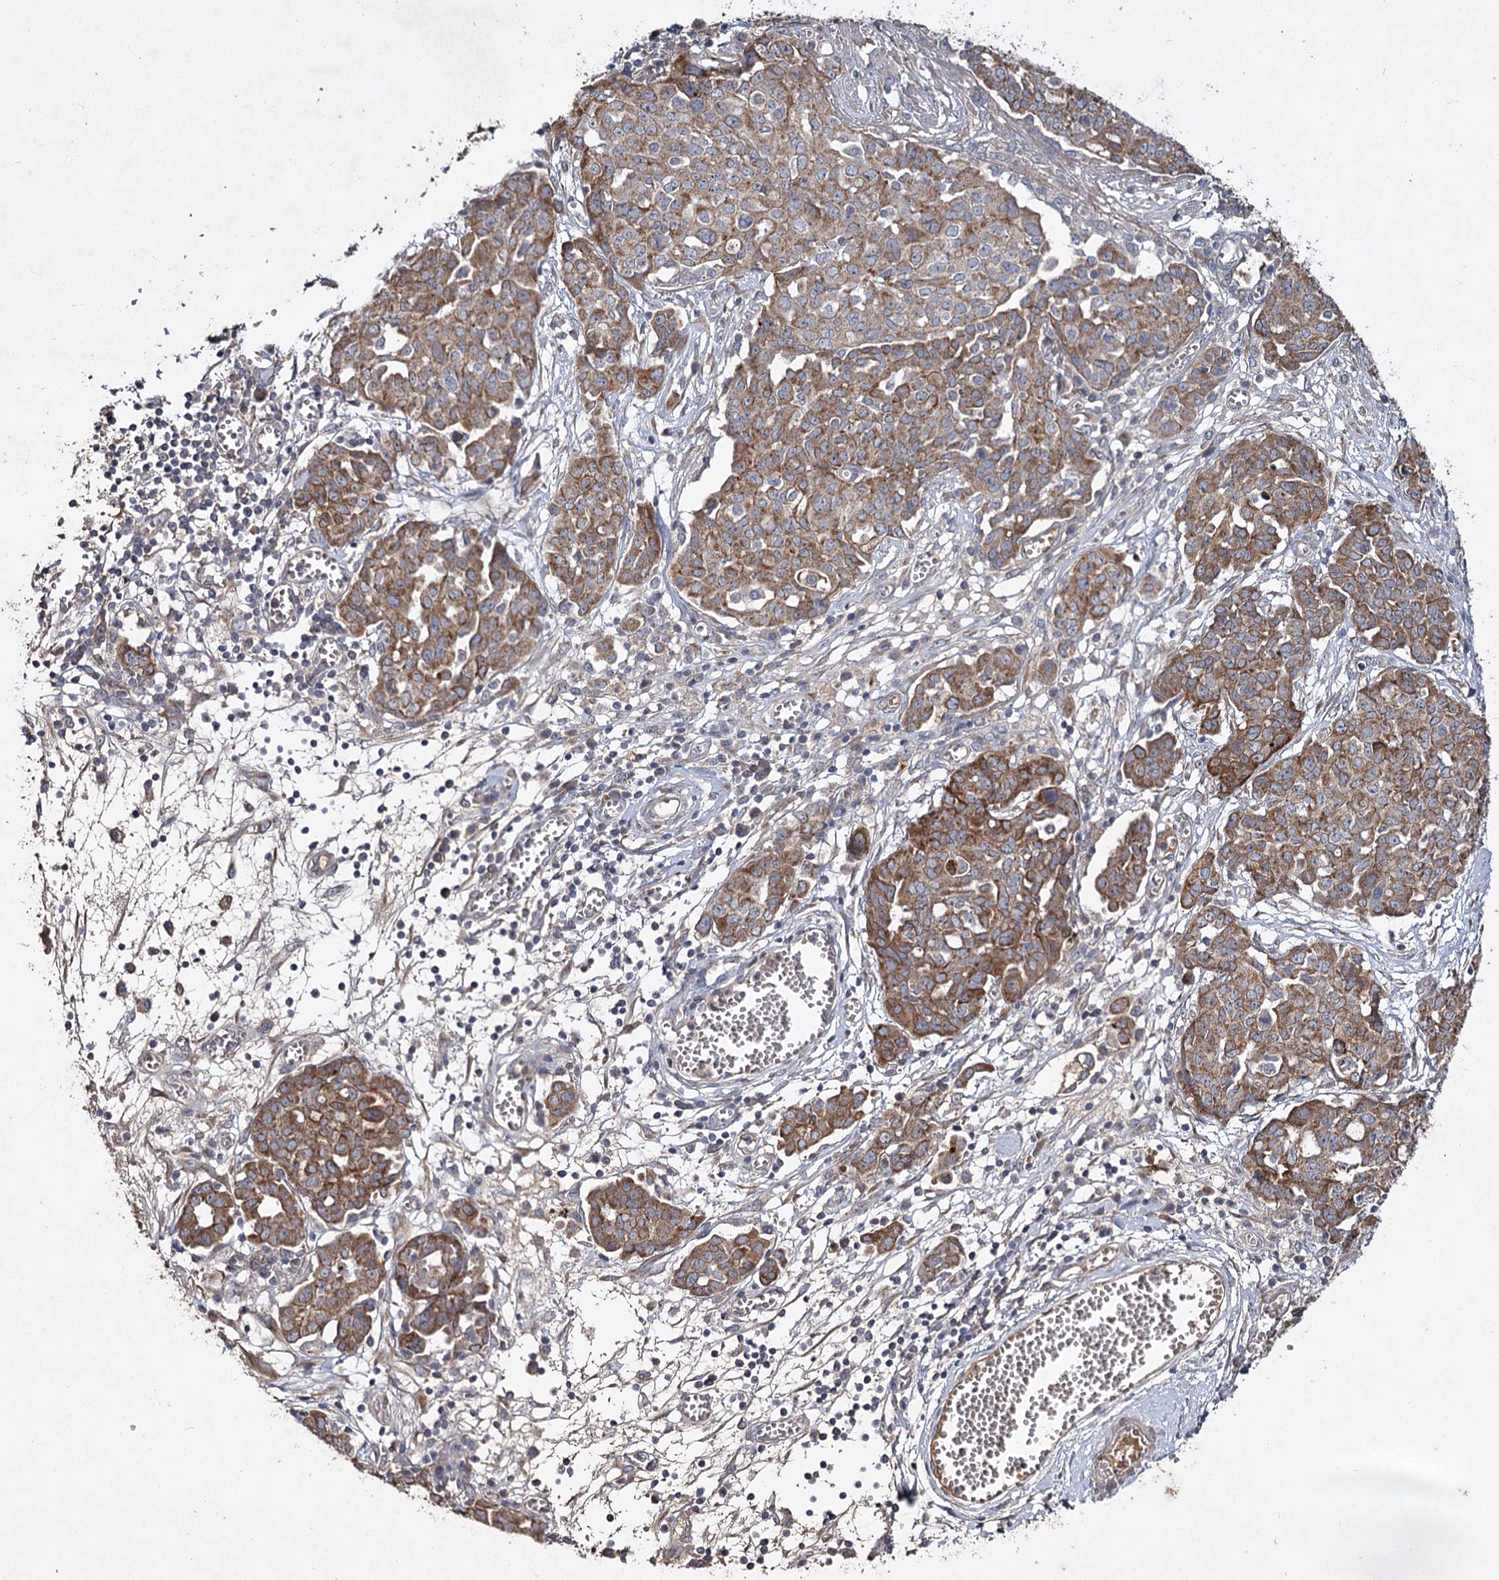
{"staining": {"intensity": "moderate", "quantity": ">75%", "location": "cytoplasmic/membranous"}, "tissue": "ovarian cancer", "cell_type": "Tumor cells", "image_type": "cancer", "snomed": [{"axis": "morphology", "description": "Cystadenocarcinoma, serous, NOS"}, {"axis": "topography", "description": "Soft tissue"}, {"axis": "topography", "description": "Ovary"}], "caption": "Immunohistochemistry (IHC) histopathology image of neoplastic tissue: human ovarian cancer stained using immunohistochemistry (IHC) shows medium levels of moderate protein expression localized specifically in the cytoplasmic/membranous of tumor cells, appearing as a cytoplasmic/membranous brown color.", "gene": "MFN1", "patient": {"sex": "female", "age": 57}}